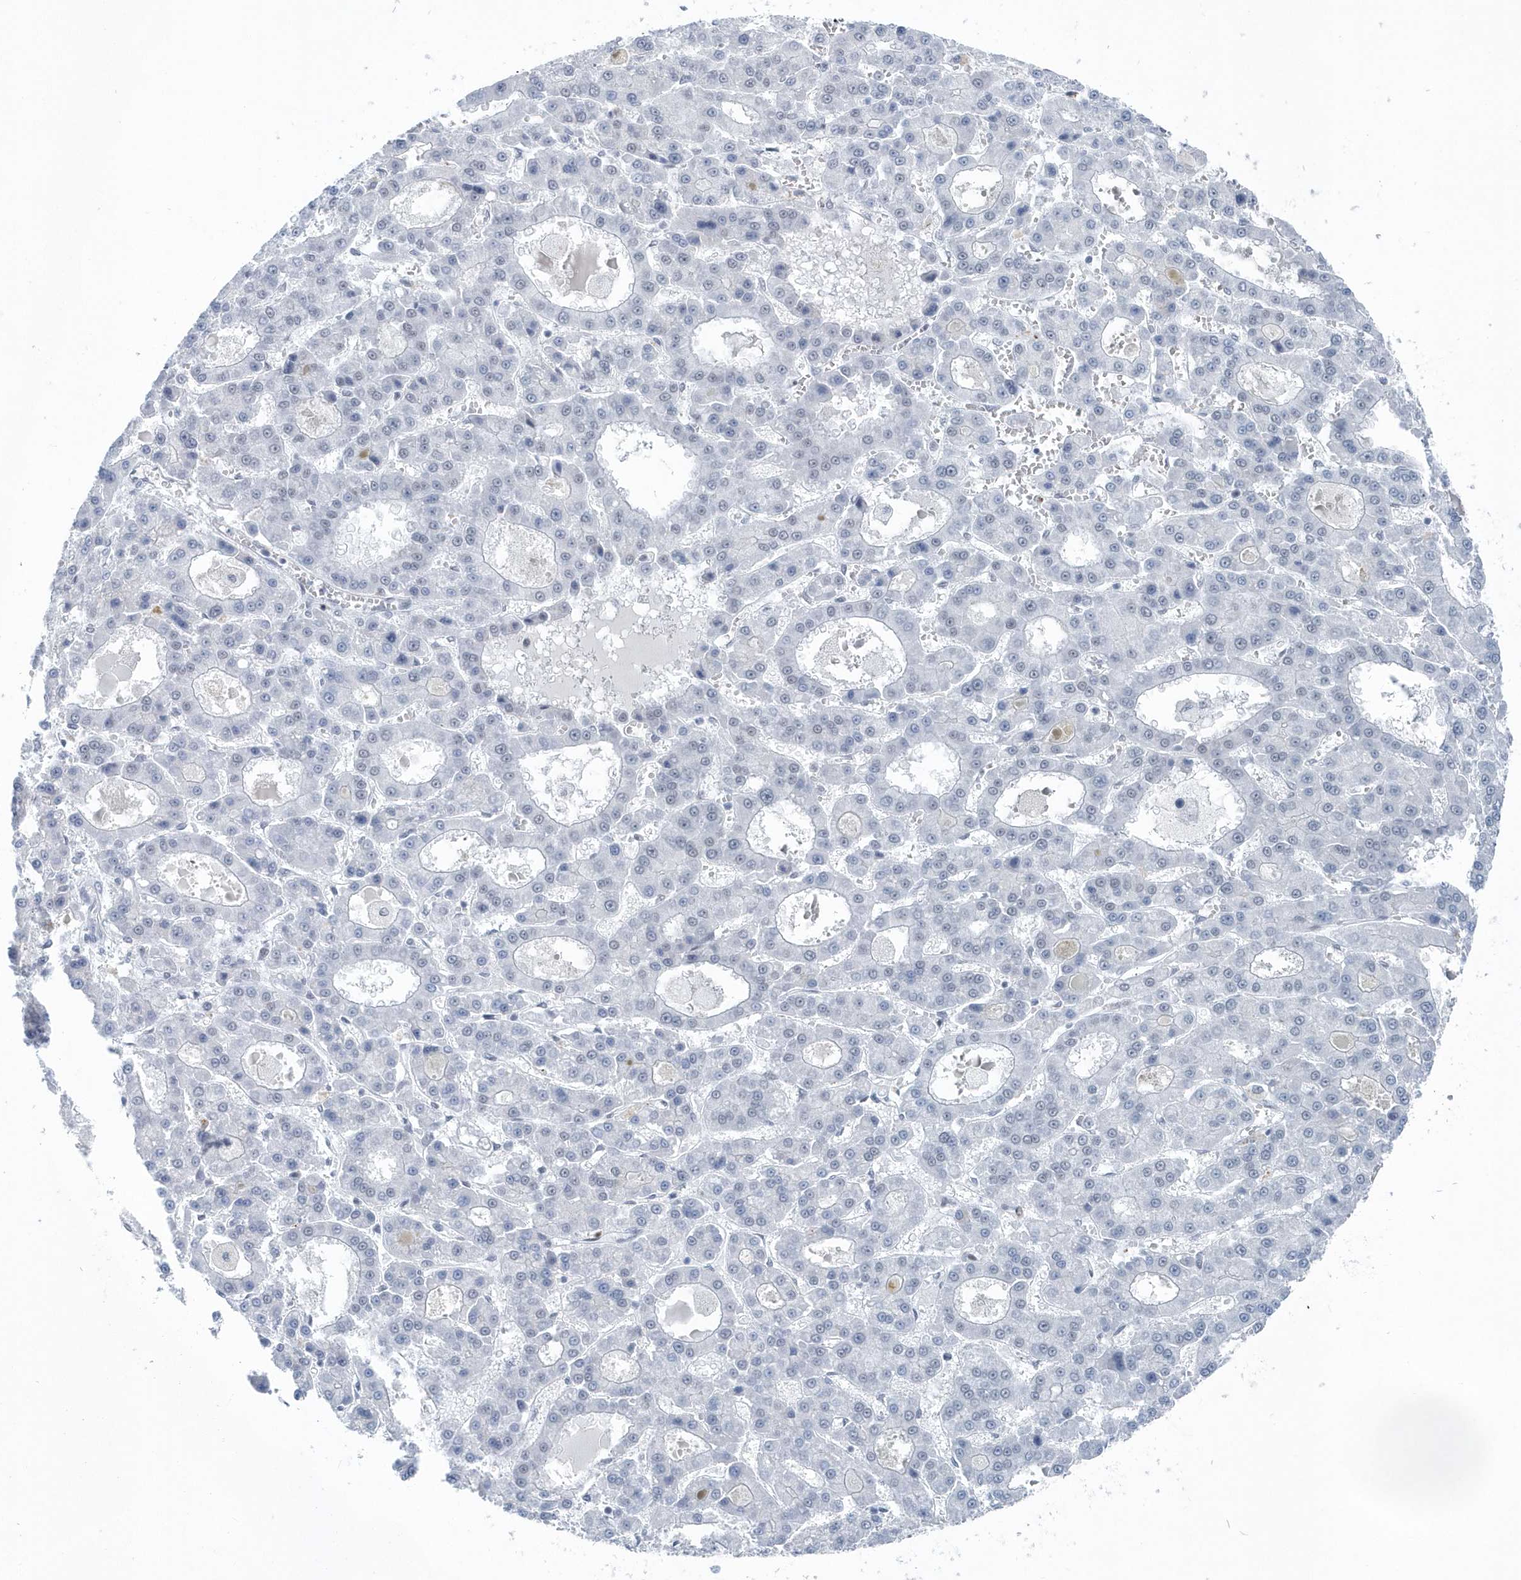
{"staining": {"intensity": "negative", "quantity": "none", "location": "none"}, "tissue": "liver cancer", "cell_type": "Tumor cells", "image_type": "cancer", "snomed": [{"axis": "morphology", "description": "Carcinoma, Hepatocellular, NOS"}, {"axis": "topography", "description": "Liver"}], "caption": "Histopathology image shows no protein positivity in tumor cells of liver cancer tissue. (DAB immunohistochemistry (IHC) with hematoxylin counter stain).", "gene": "FIP1L1", "patient": {"sex": "male", "age": 70}}